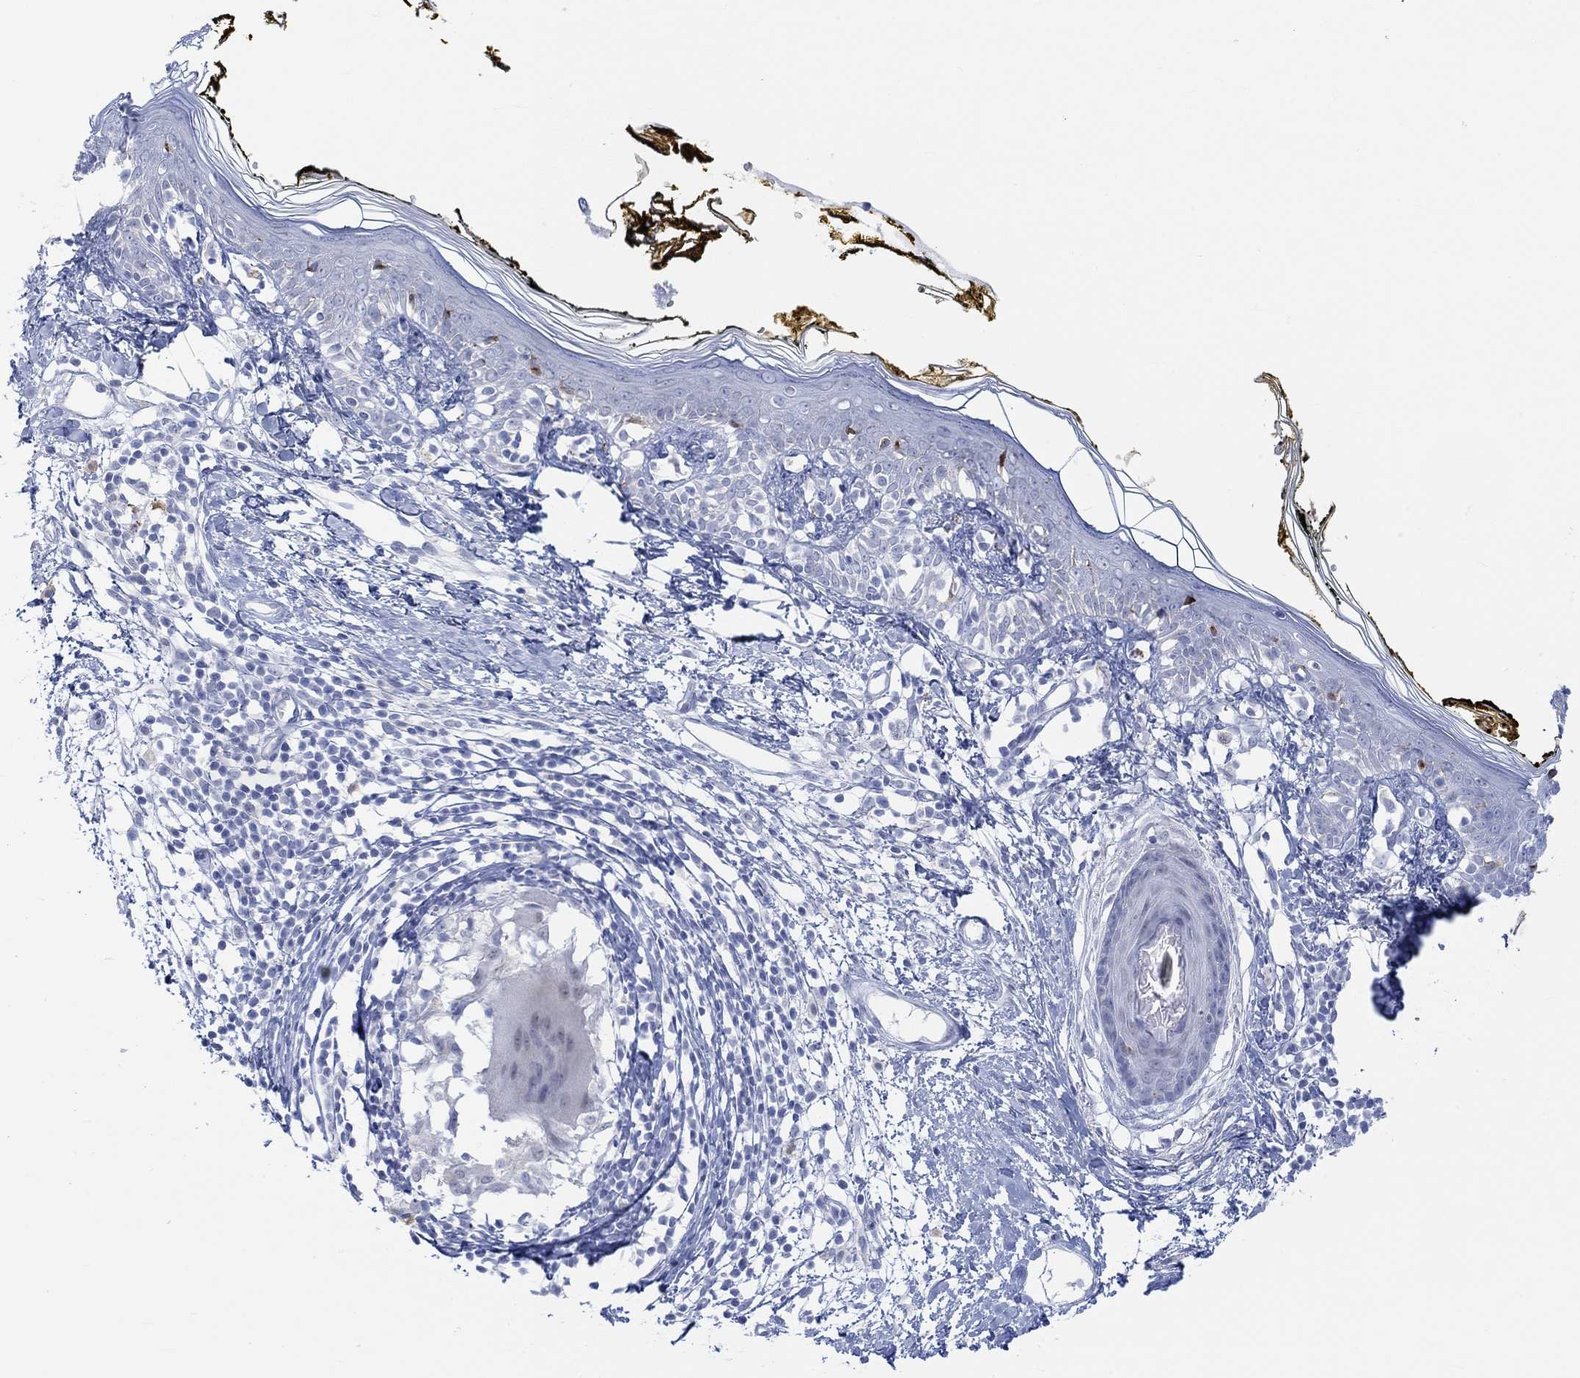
{"staining": {"intensity": "negative", "quantity": "none", "location": "none"}, "tissue": "skin", "cell_type": "Fibroblasts", "image_type": "normal", "snomed": [{"axis": "morphology", "description": "Normal tissue, NOS"}, {"axis": "topography", "description": "Skin"}], "caption": "Immunohistochemistry (IHC) image of normal human skin stained for a protein (brown), which reveals no staining in fibroblasts.", "gene": "AK8", "patient": {"sex": "male", "age": 76}}